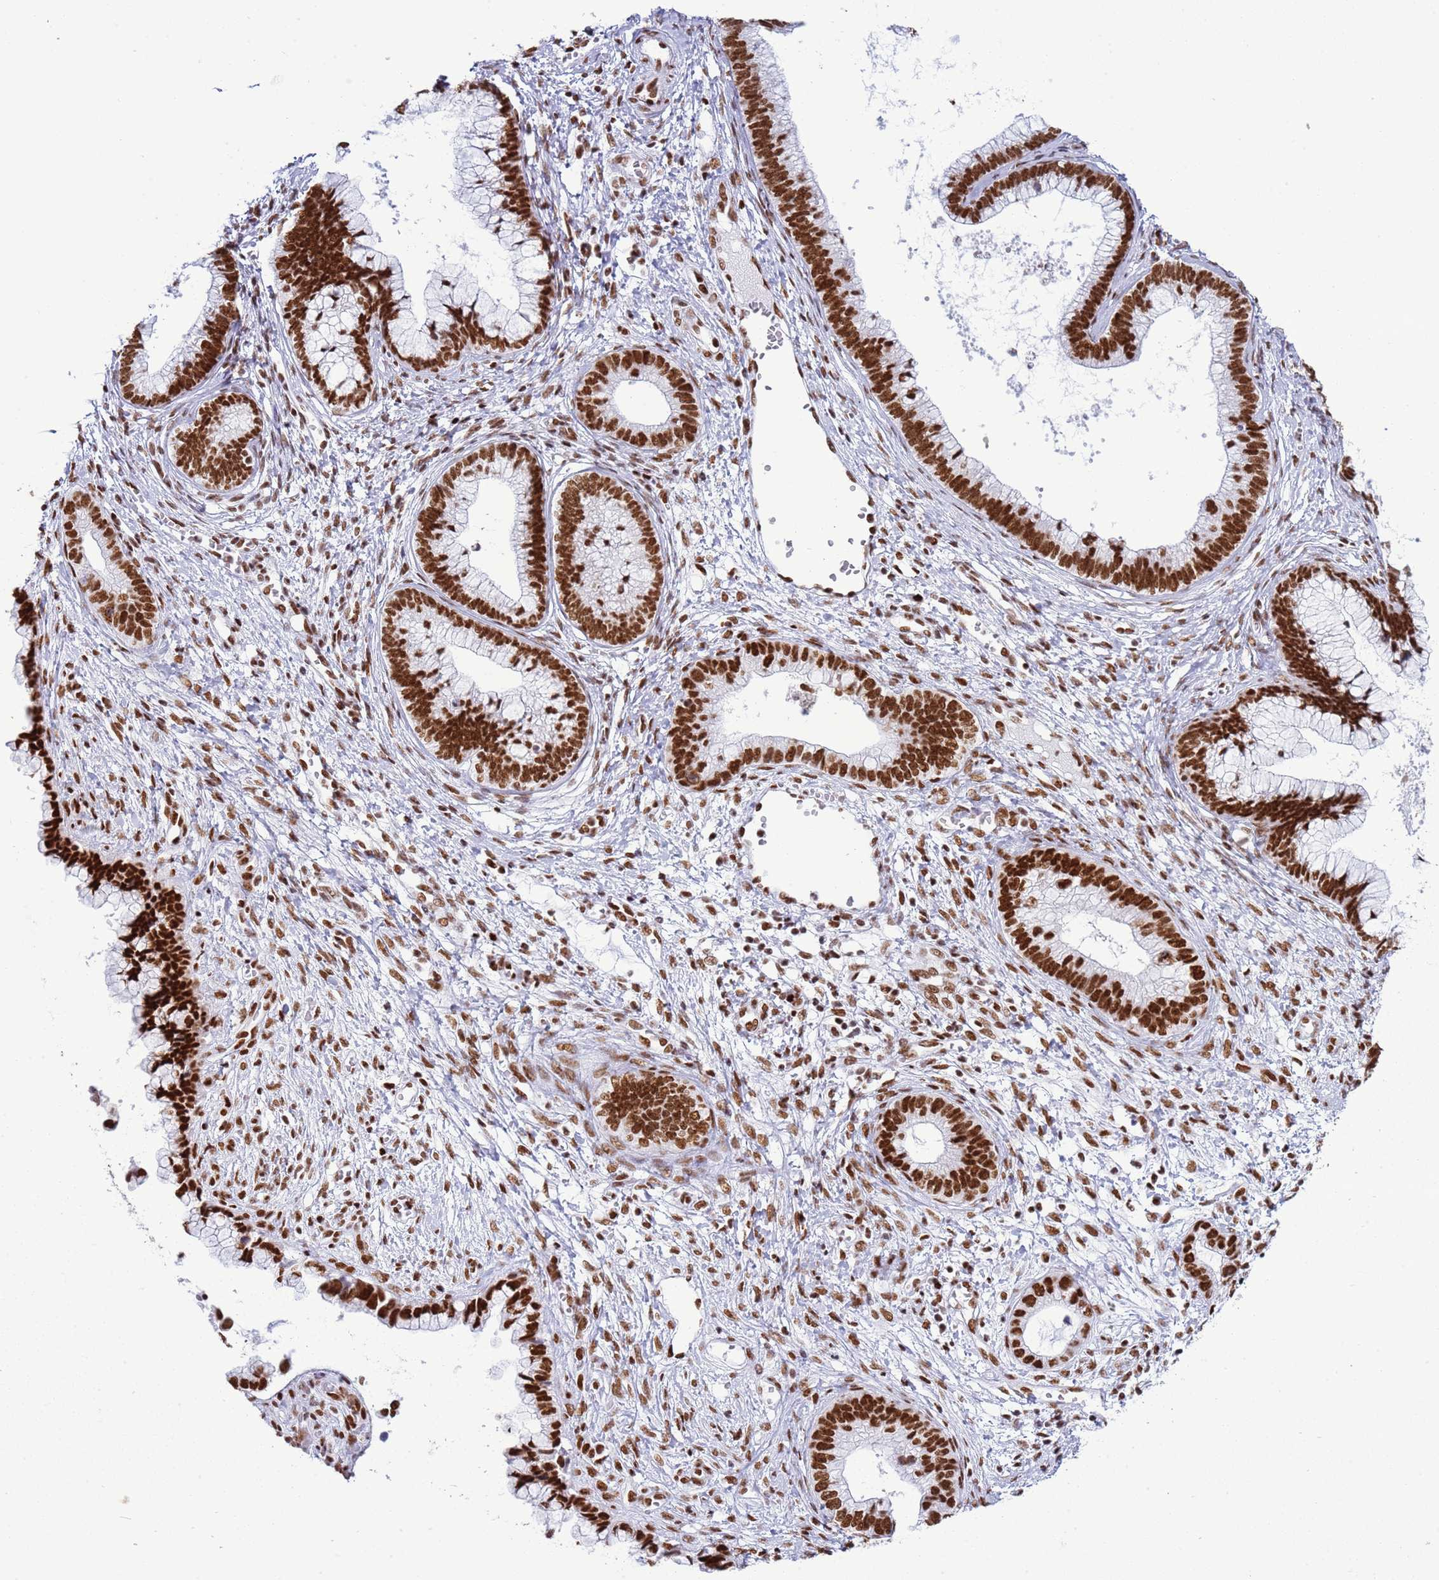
{"staining": {"intensity": "strong", "quantity": ">75%", "location": "nuclear"}, "tissue": "cervical cancer", "cell_type": "Tumor cells", "image_type": "cancer", "snomed": [{"axis": "morphology", "description": "Adenocarcinoma, NOS"}, {"axis": "topography", "description": "Cervix"}], "caption": "Tumor cells exhibit strong nuclear positivity in about >75% of cells in cervical cancer (adenocarcinoma). (IHC, brightfield microscopy, high magnification).", "gene": "RALY", "patient": {"sex": "female", "age": 44}}